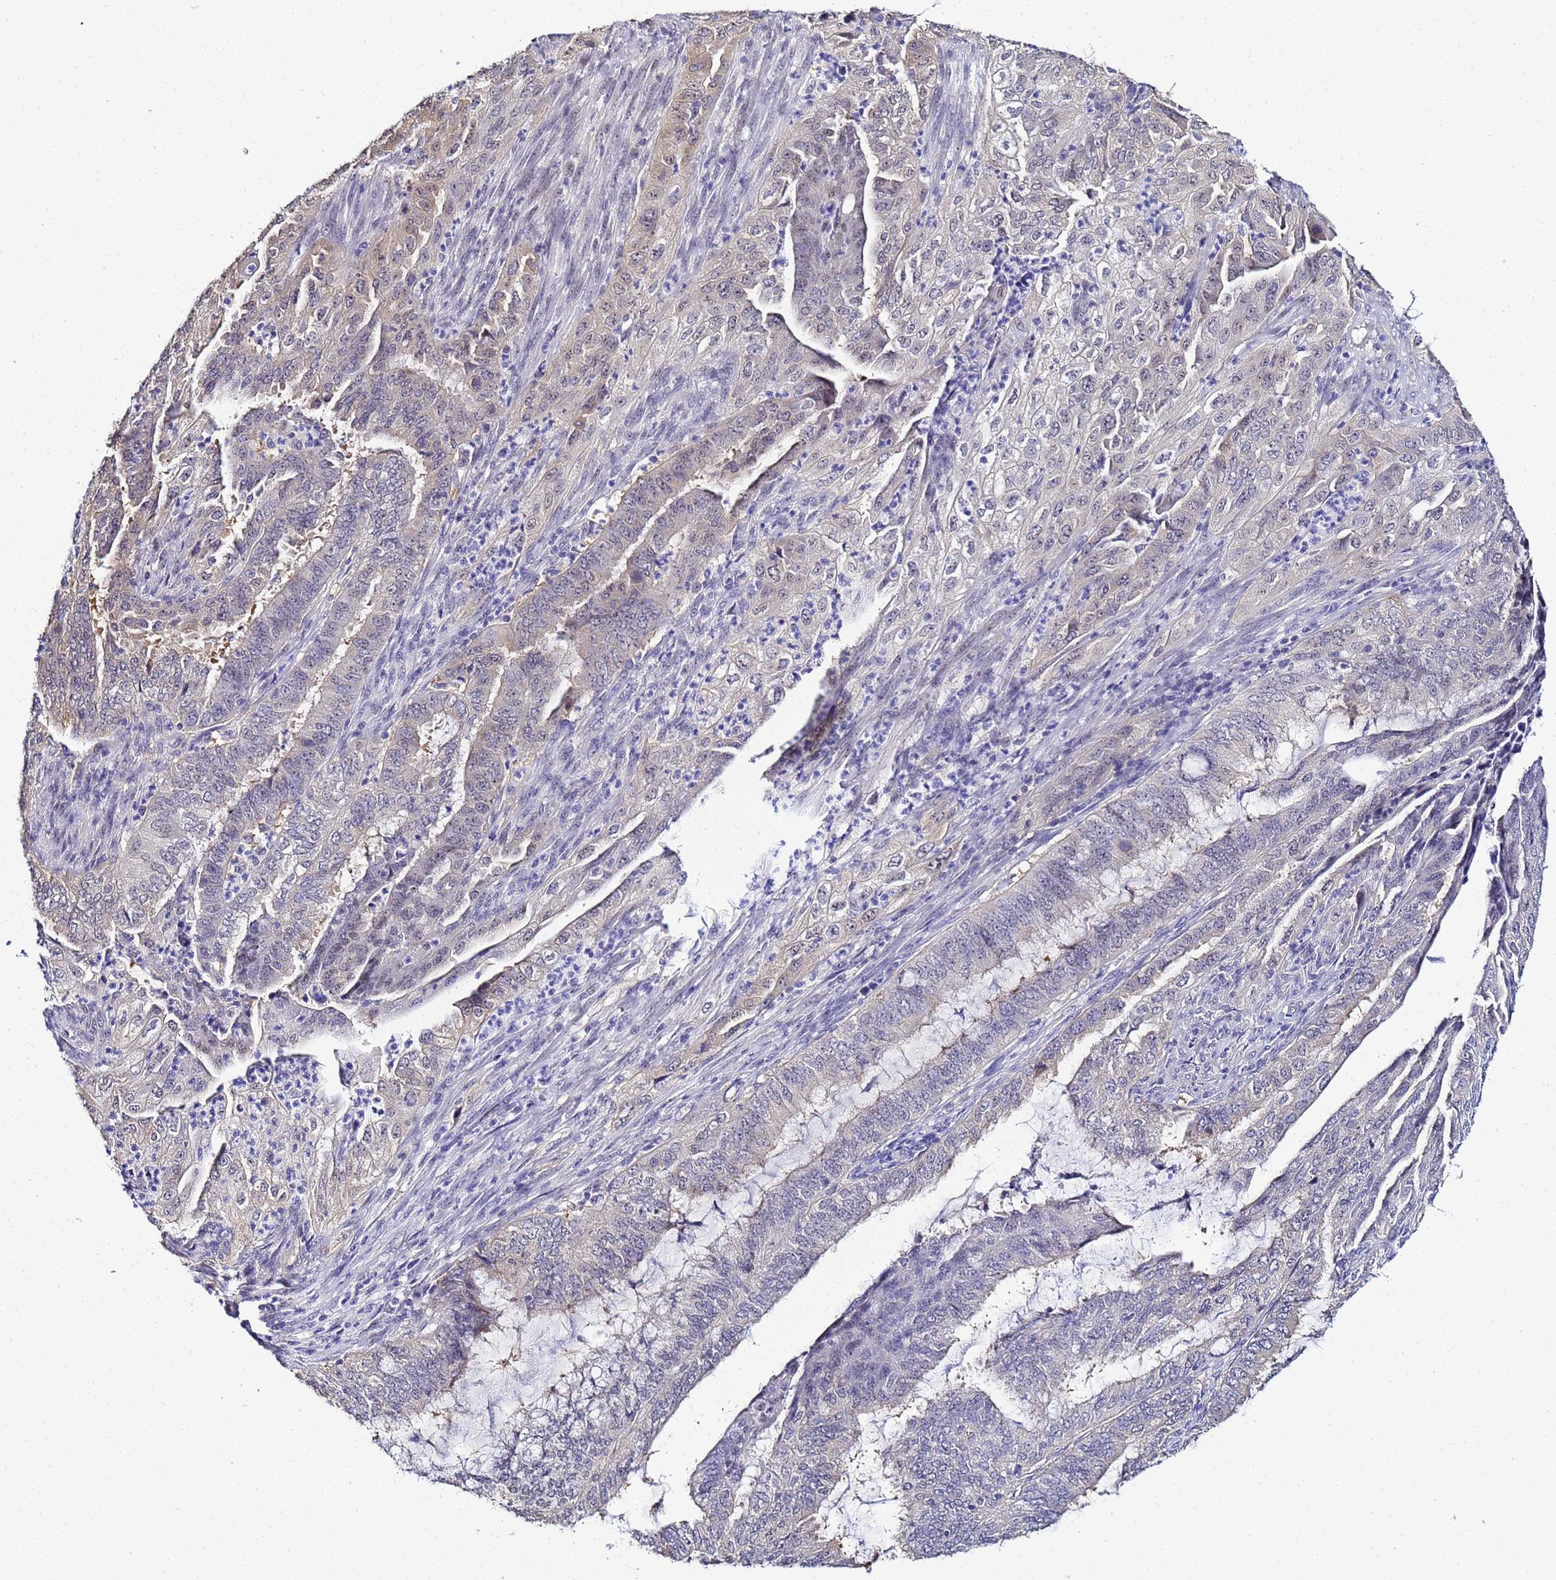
{"staining": {"intensity": "negative", "quantity": "none", "location": "none"}, "tissue": "endometrial cancer", "cell_type": "Tumor cells", "image_type": "cancer", "snomed": [{"axis": "morphology", "description": "Adenocarcinoma, NOS"}, {"axis": "topography", "description": "Endometrium"}], "caption": "DAB (3,3'-diaminobenzidine) immunohistochemical staining of human endometrial cancer (adenocarcinoma) reveals no significant expression in tumor cells.", "gene": "ACTL6B", "patient": {"sex": "female", "age": 51}}